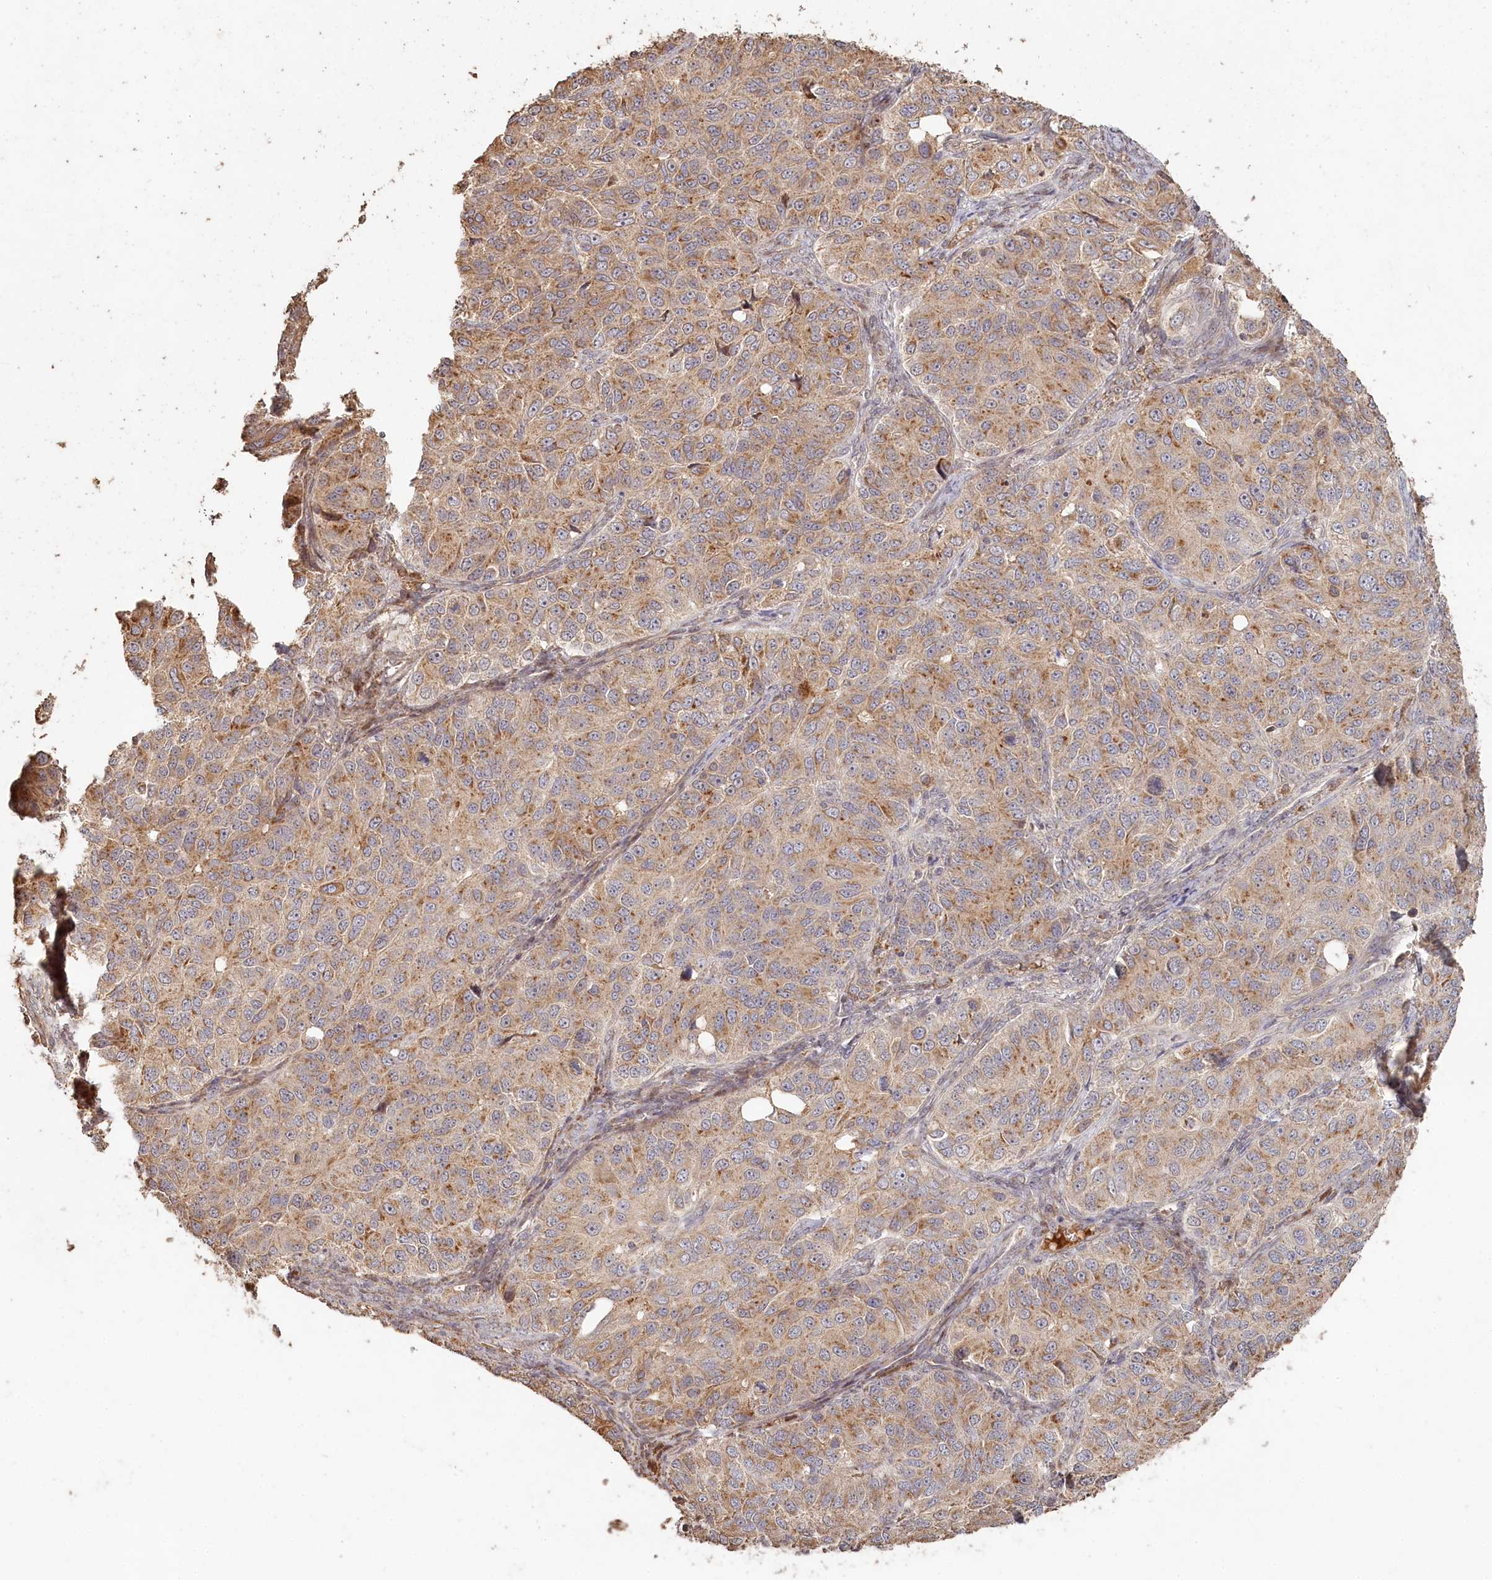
{"staining": {"intensity": "moderate", "quantity": ">75%", "location": "cytoplasmic/membranous"}, "tissue": "ovarian cancer", "cell_type": "Tumor cells", "image_type": "cancer", "snomed": [{"axis": "morphology", "description": "Carcinoma, endometroid"}, {"axis": "topography", "description": "Ovary"}], "caption": "An immunohistochemistry (IHC) image of tumor tissue is shown. Protein staining in brown highlights moderate cytoplasmic/membranous positivity in endometroid carcinoma (ovarian) within tumor cells. (DAB (3,3'-diaminobenzidine) IHC, brown staining for protein, blue staining for nuclei).", "gene": "HAL", "patient": {"sex": "female", "age": 51}}